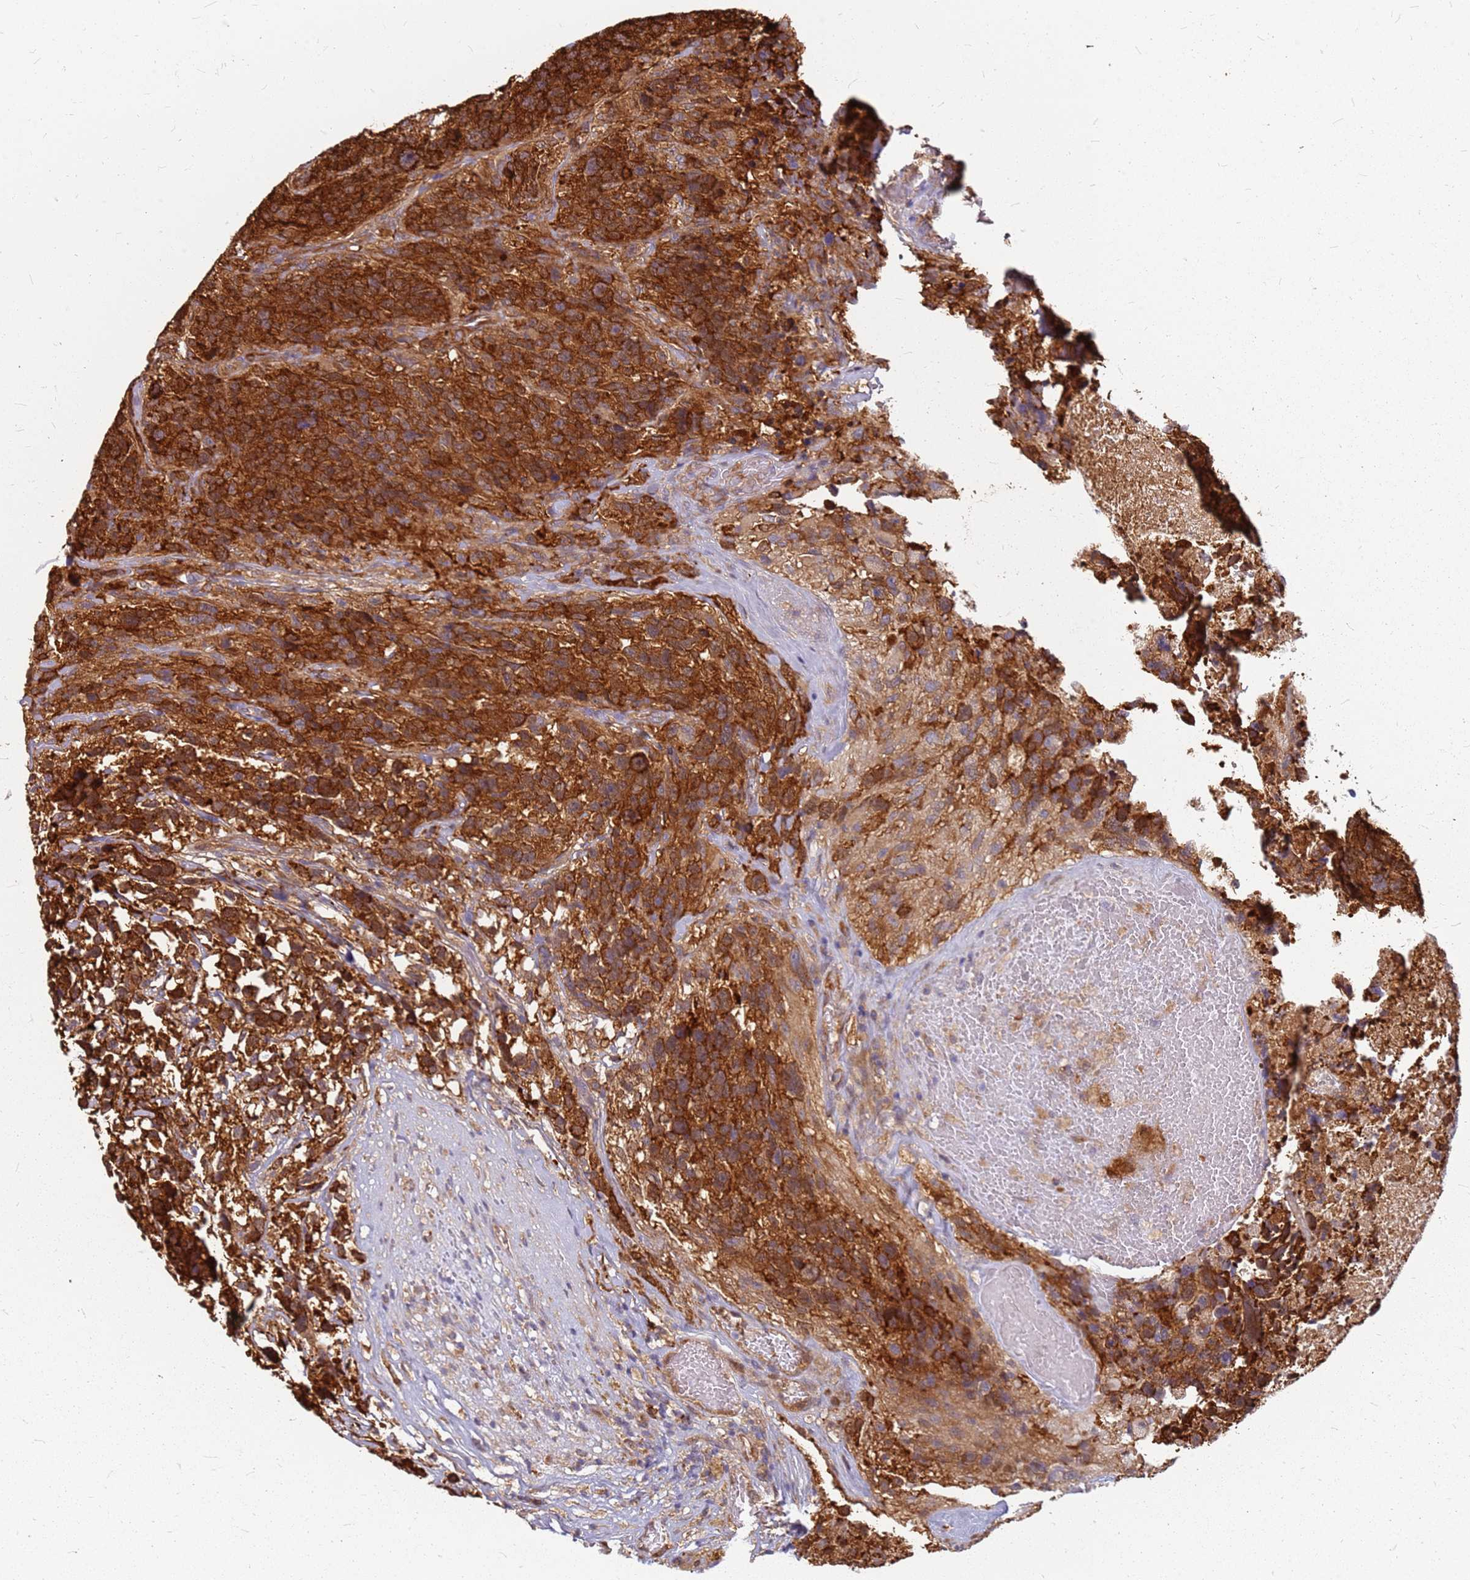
{"staining": {"intensity": "strong", "quantity": ">75%", "location": "cytoplasmic/membranous"}, "tissue": "glioma", "cell_type": "Tumor cells", "image_type": "cancer", "snomed": [{"axis": "morphology", "description": "Glioma, malignant, High grade"}, {"axis": "topography", "description": "Brain"}], "caption": "High-power microscopy captured an immunohistochemistry photomicrograph of malignant glioma (high-grade), revealing strong cytoplasmic/membranous staining in about >75% of tumor cells.", "gene": "HDX", "patient": {"sex": "male", "age": 69}}